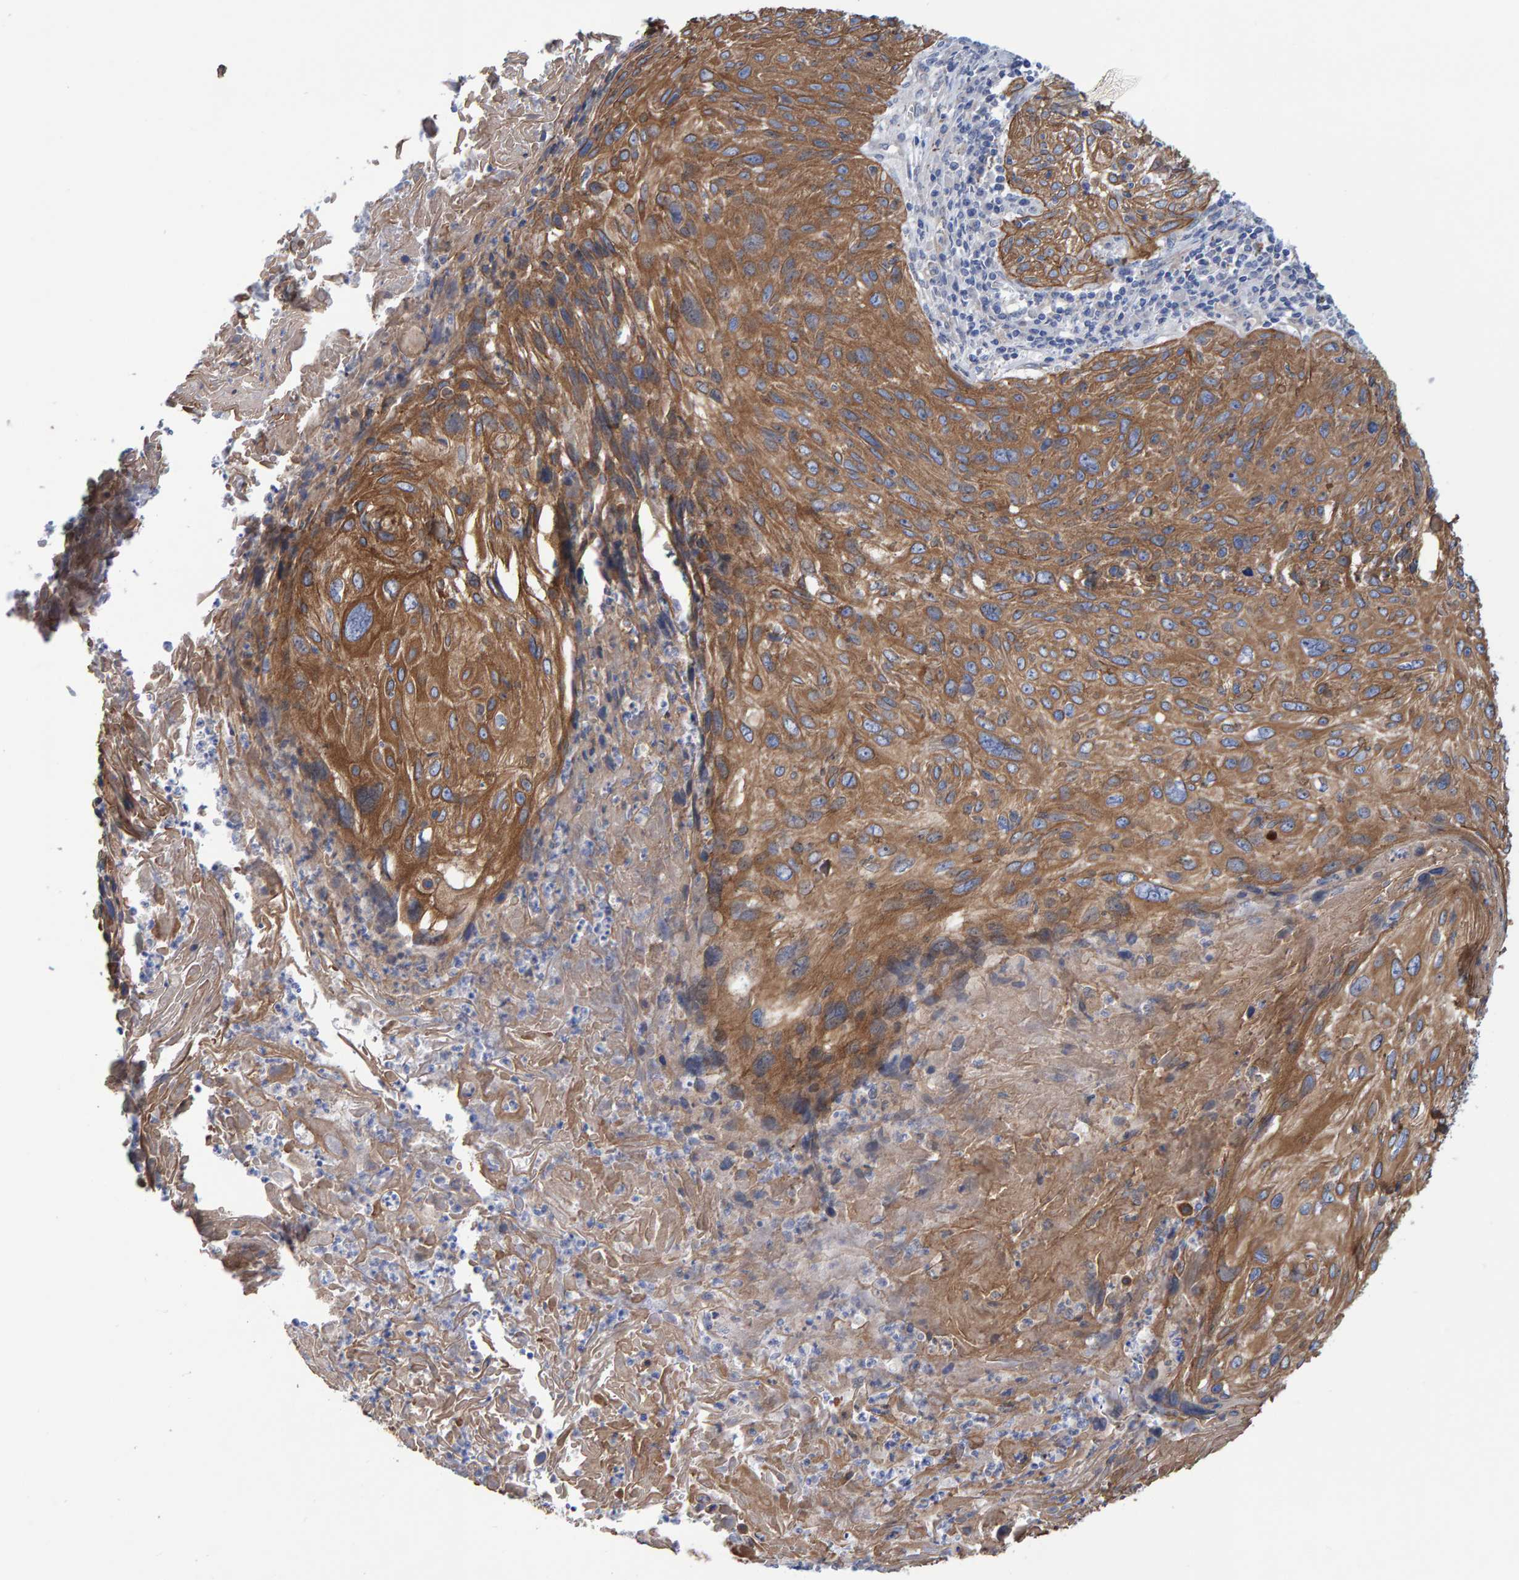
{"staining": {"intensity": "moderate", "quantity": ">75%", "location": "cytoplasmic/membranous"}, "tissue": "cervical cancer", "cell_type": "Tumor cells", "image_type": "cancer", "snomed": [{"axis": "morphology", "description": "Squamous cell carcinoma, NOS"}, {"axis": "topography", "description": "Cervix"}], "caption": "Immunohistochemistry (IHC) (DAB (3,3'-diaminobenzidine)) staining of cervical cancer (squamous cell carcinoma) displays moderate cytoplasmic/membranous protein positivity in about >75% of tumor cells.", "gene": "JAKMIP3", "patient": {"sex": "female", "age": 51}}